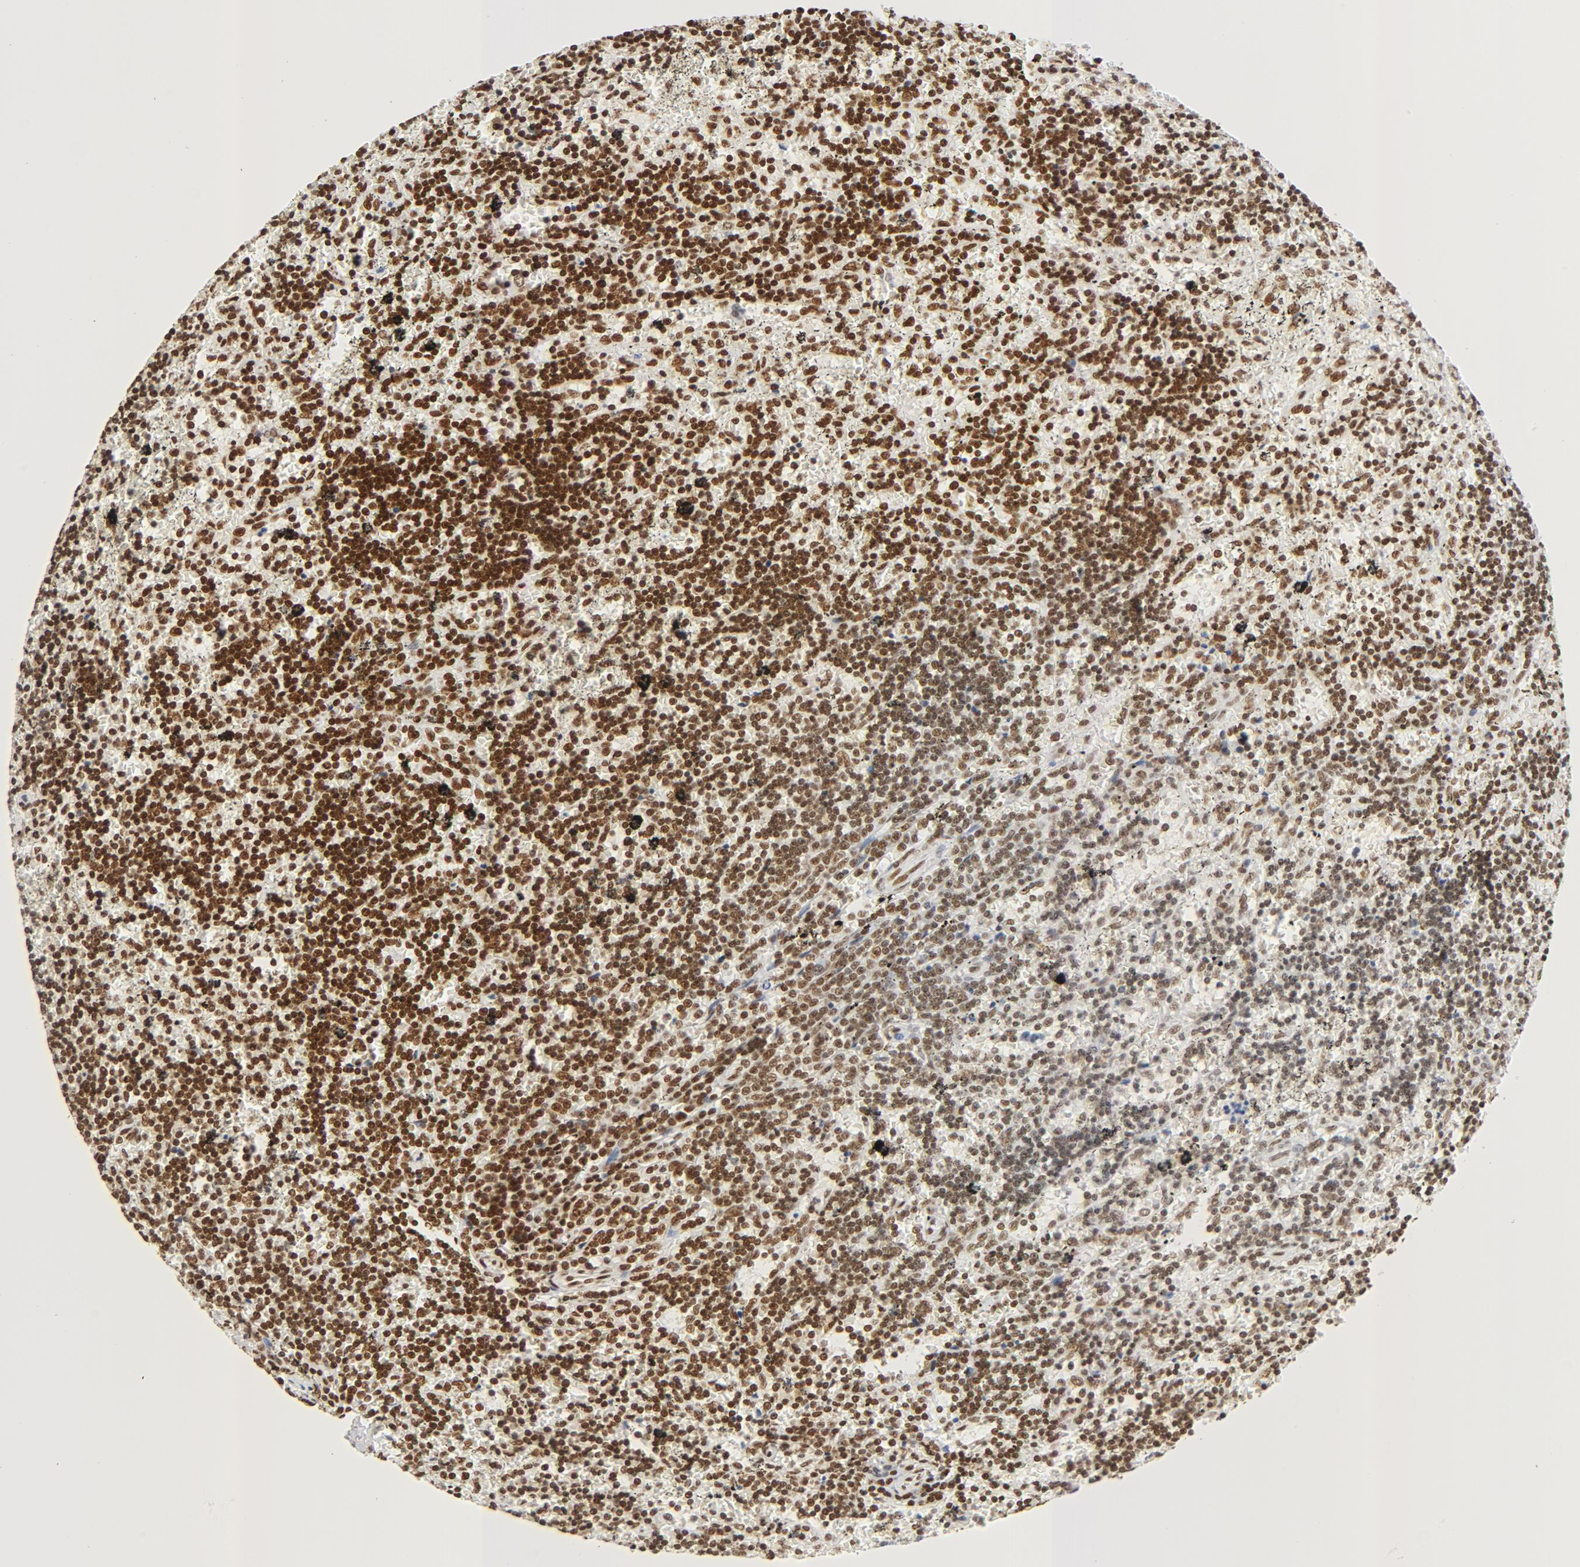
{"staining": {"intensity": "strong", "quantity": ">75%", "location": "nuclear"}, "tissue": "lymphoma", "cell_type": "Tumor cells", "image_type": "cancer", "snomed": [{"axis": "morphology", "description": "Malignant lymphoma, non-Hodgkin's type, Low grade"}, {"axis": "topography", "description": "Spleen"}], "caption": "High-magnification brightfield microscopy of malignant lymphoma, non-Hodgkin's type (low-grade) stained with DAB (3,3'-diaminobenzidine) (brown) and counterstained with hematoxylin (blue). tumor cells exhibit strong nuclear positivity is seen in approximately>75% of cells. (DAB (3,3'-diaminobenzidine) IHC with brightfield microscopy, high magnification).", "gene": "CTBP1", "patient": {"sex": "male", "age": 60}}